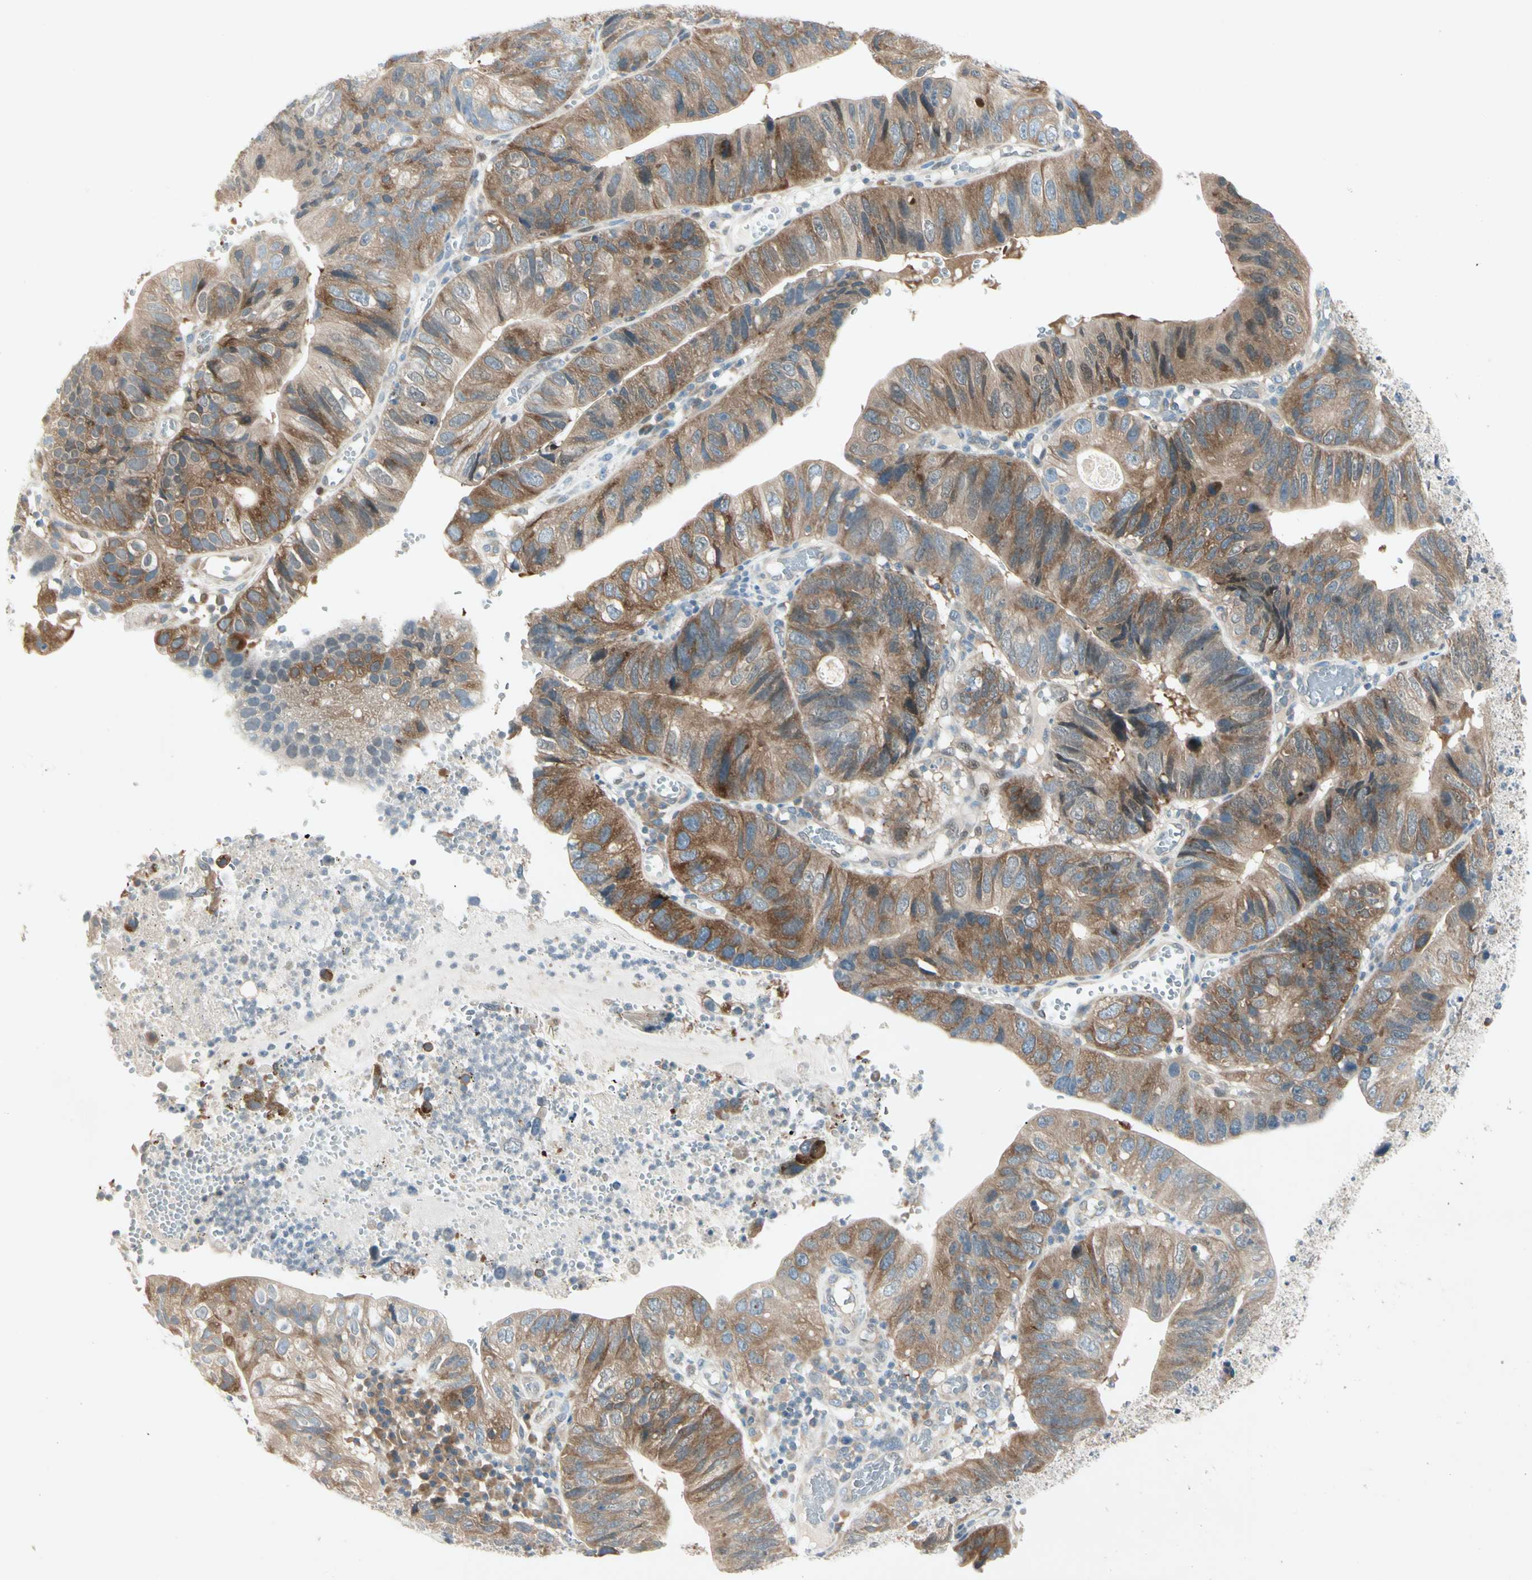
{"staining": {"intensity": "moderate", "quantity": ">75%", "location": "cytoplasmic/membranous"}, "tissue": "stomach cancer", "cell_type": "Tumor cells", "image_type": "cancer", "snomed": [{"axis": "morphology", "description": "Adenocarcinoma, NOS"}, {"axis": "topography", "description": "Stomach"}], "caption": "Protein analysis of stomach adenocarcinoma tissue demonstrates moderate cytoplasmic/membranous positivity in approximately >75% of tumor cells.", "gene": "IL1R1", "patient": {"sex": "male", "age": 59}}